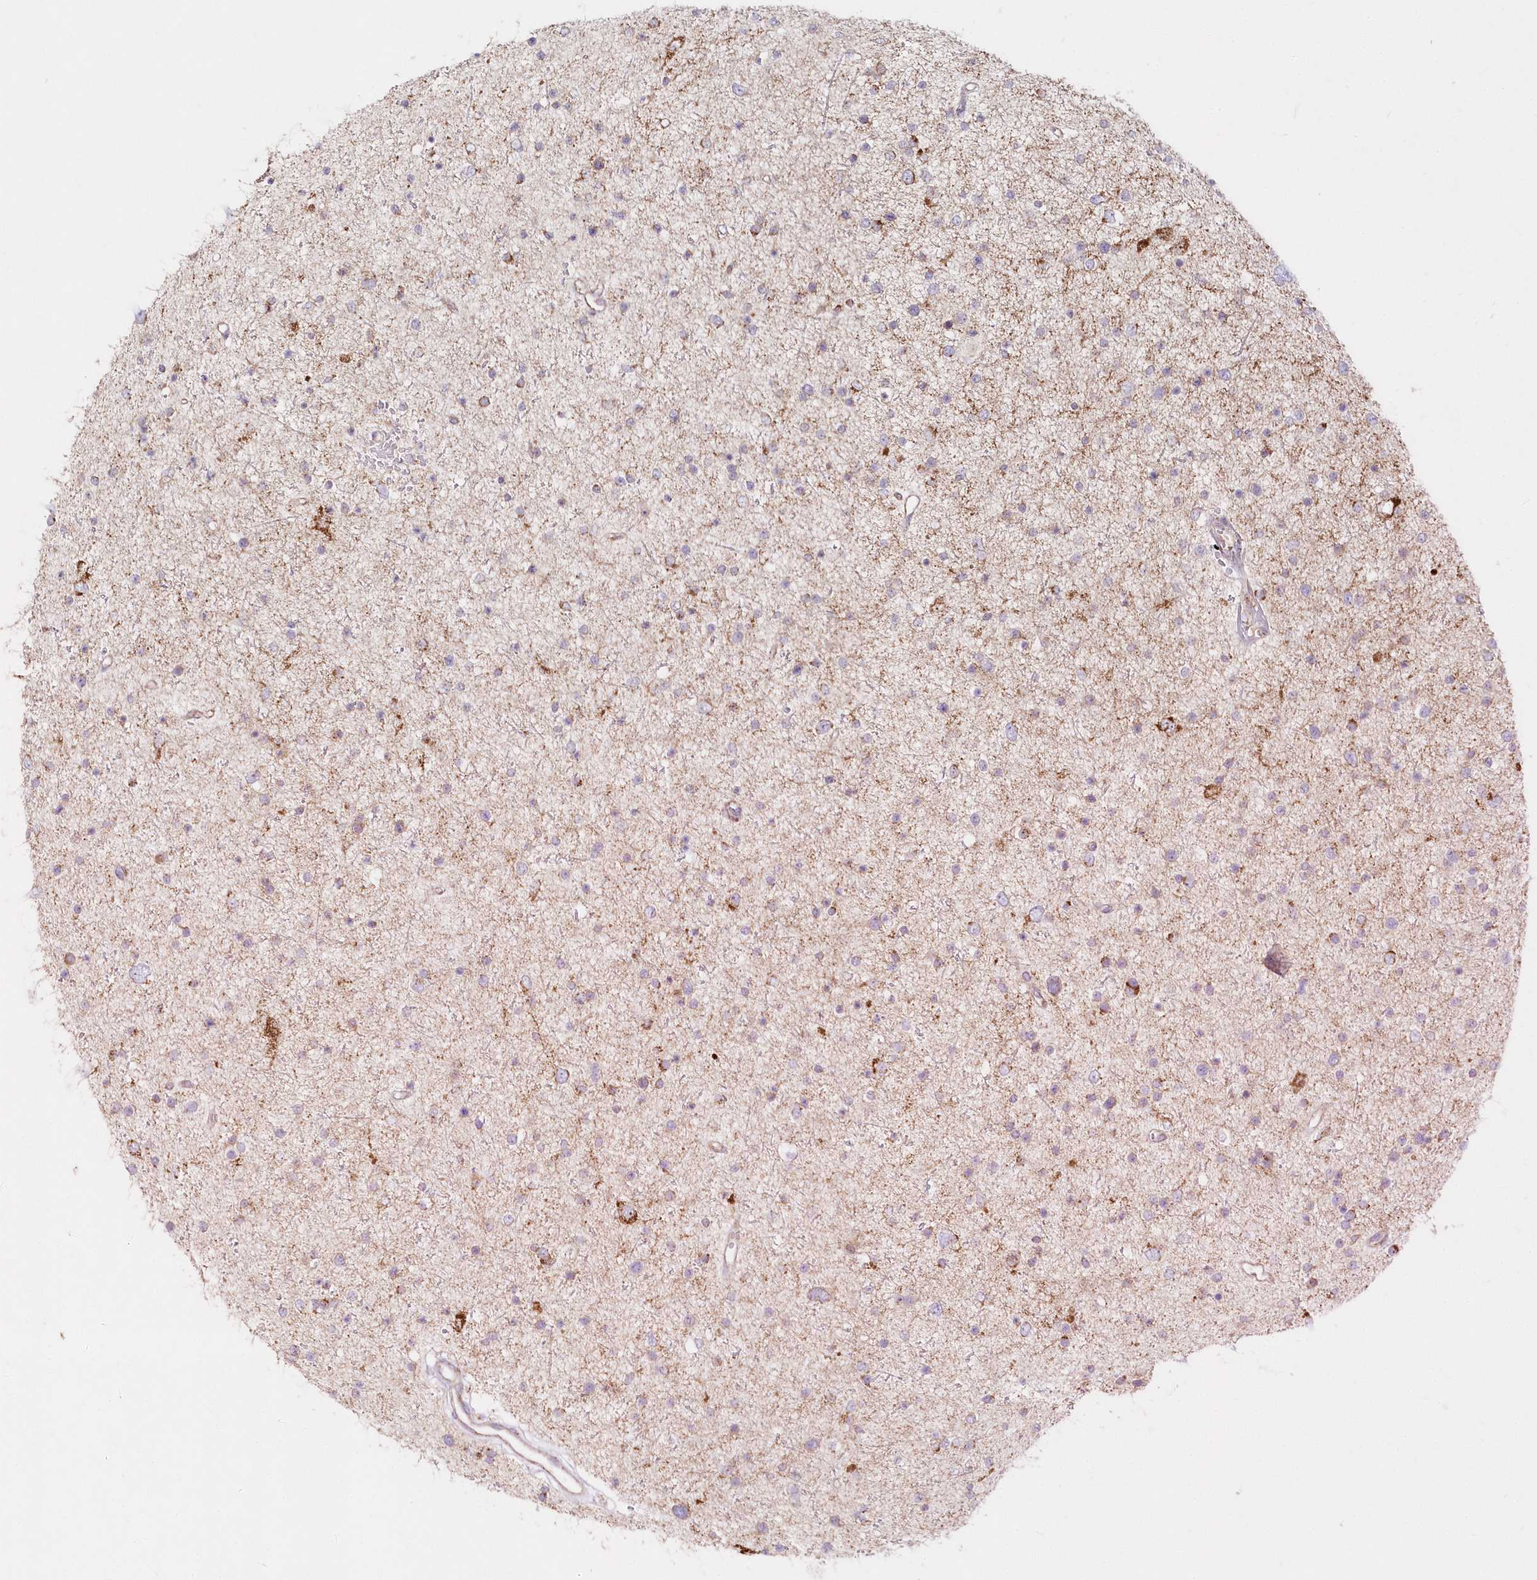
{"staining": {"intensity": "weak", "quantity": "<25%", "location": "cytoplasmic/membranous"}, "tissue": "glioma", "cell_type": "Tumor cells", "image_type": "cancer", "snomed": [{"axis": "morphology", "description": "Glioma, malignant, Low grade"}, {"axis": "topography", "description": "Brain"}], "caption": "DAB (3,3'-diaminobenzidine) immunohistochemical staining of malignant glioma (low-grade) shows no significant staining in tumor cells.", "gene": "DNA2", "patient": {"sex": "female", "age": 37}}